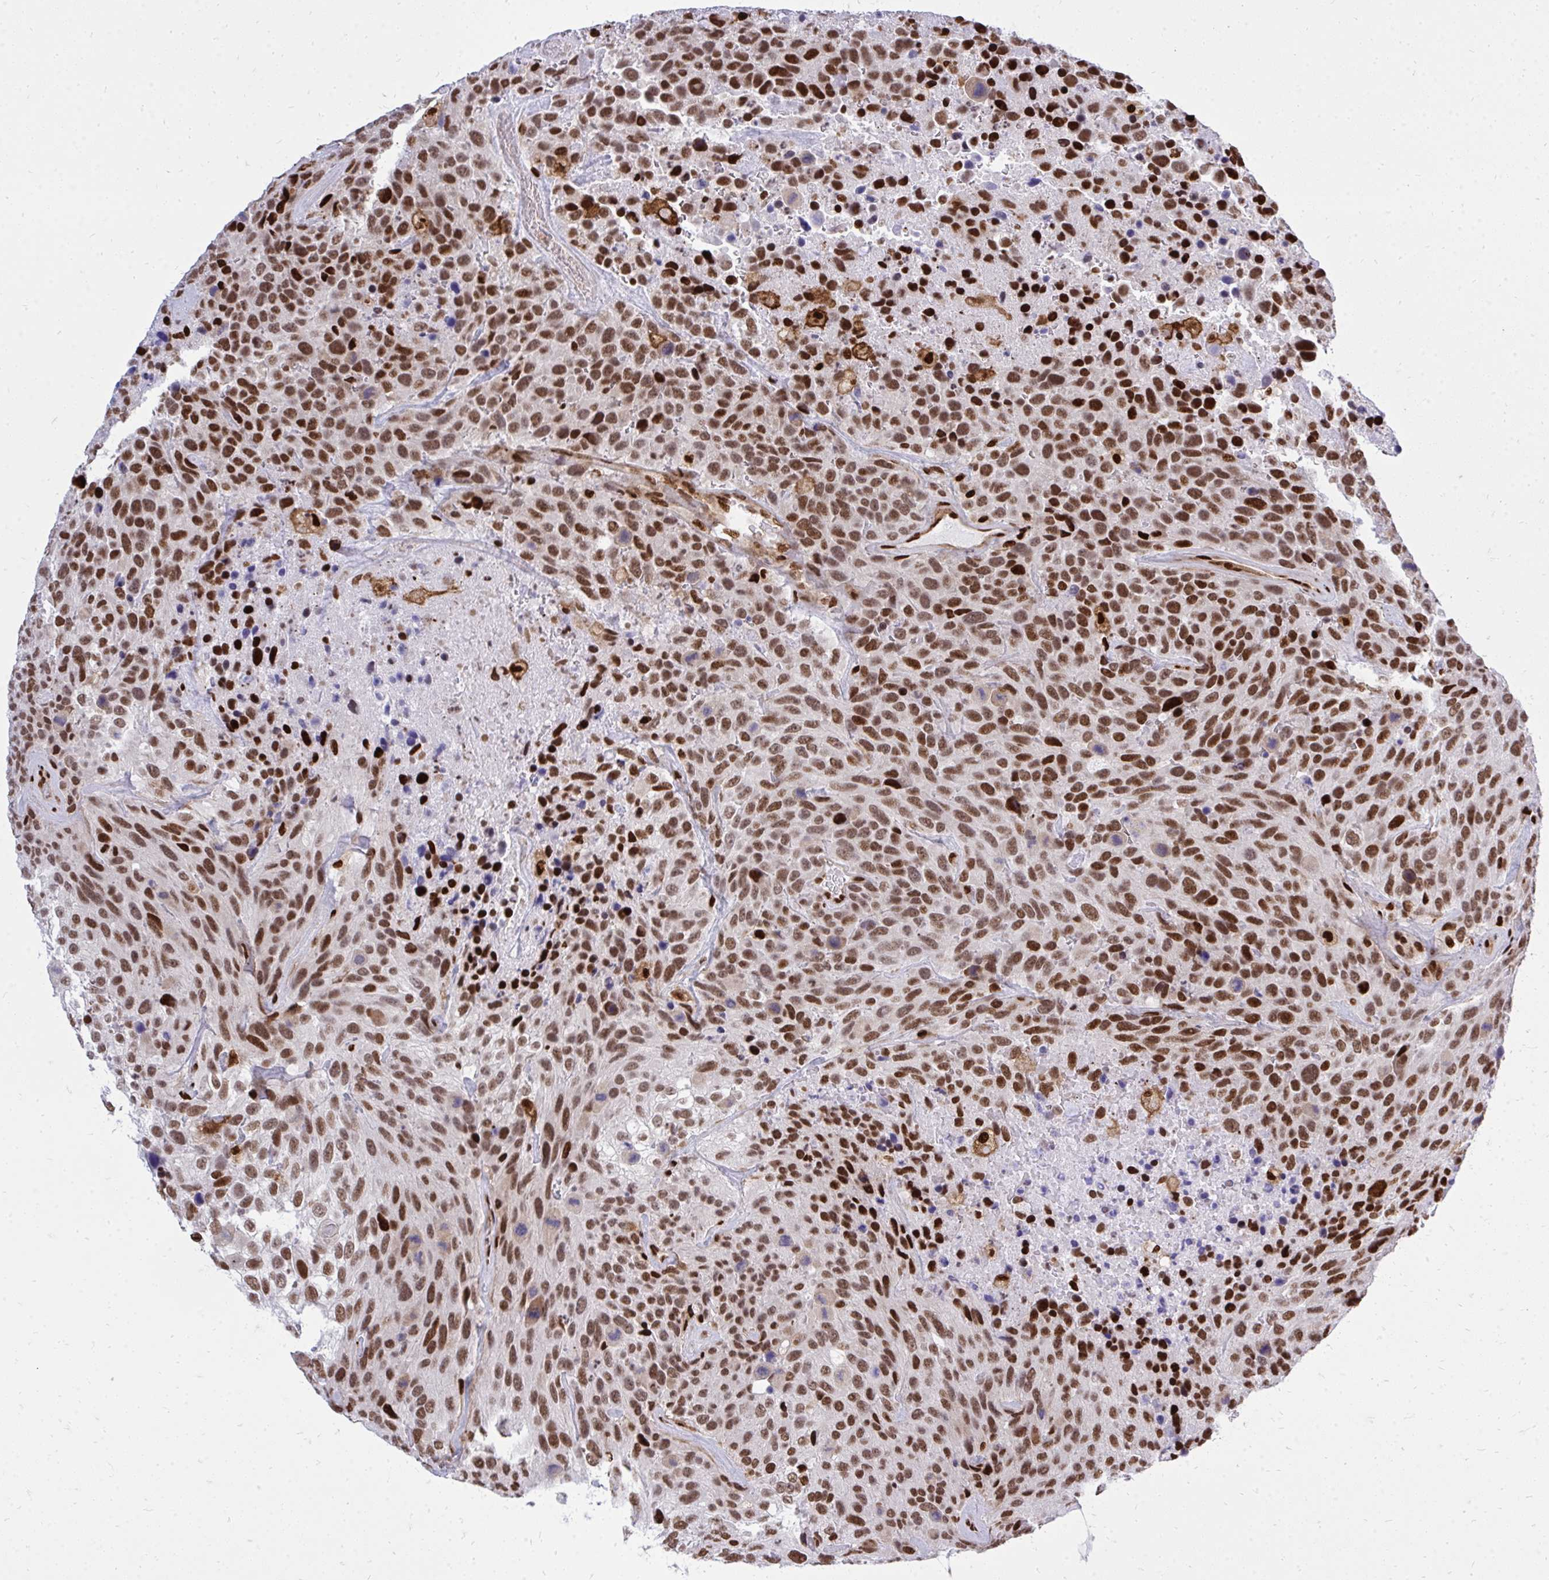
{"staining": {"intensity": "strong", "quantity": ">75%", "location": "nuclear"}, "tissue": "urothelial cancer", "cell_type": "Tumor cells", "image_type": "cancer", "snomed": [{"axis": "morphology", "description": "Urothelial carcinoma, High grade"}, {"axis": "topography", "description": "Urinary bladder"}], "caption": "The image shows staining of urothelial carcinoma (high-grade), revealing strong nuclear protein expression (brown color) within tumor cells.", "gene": "TBL1Y", "patient": {"sex": "female", "age": 70}}